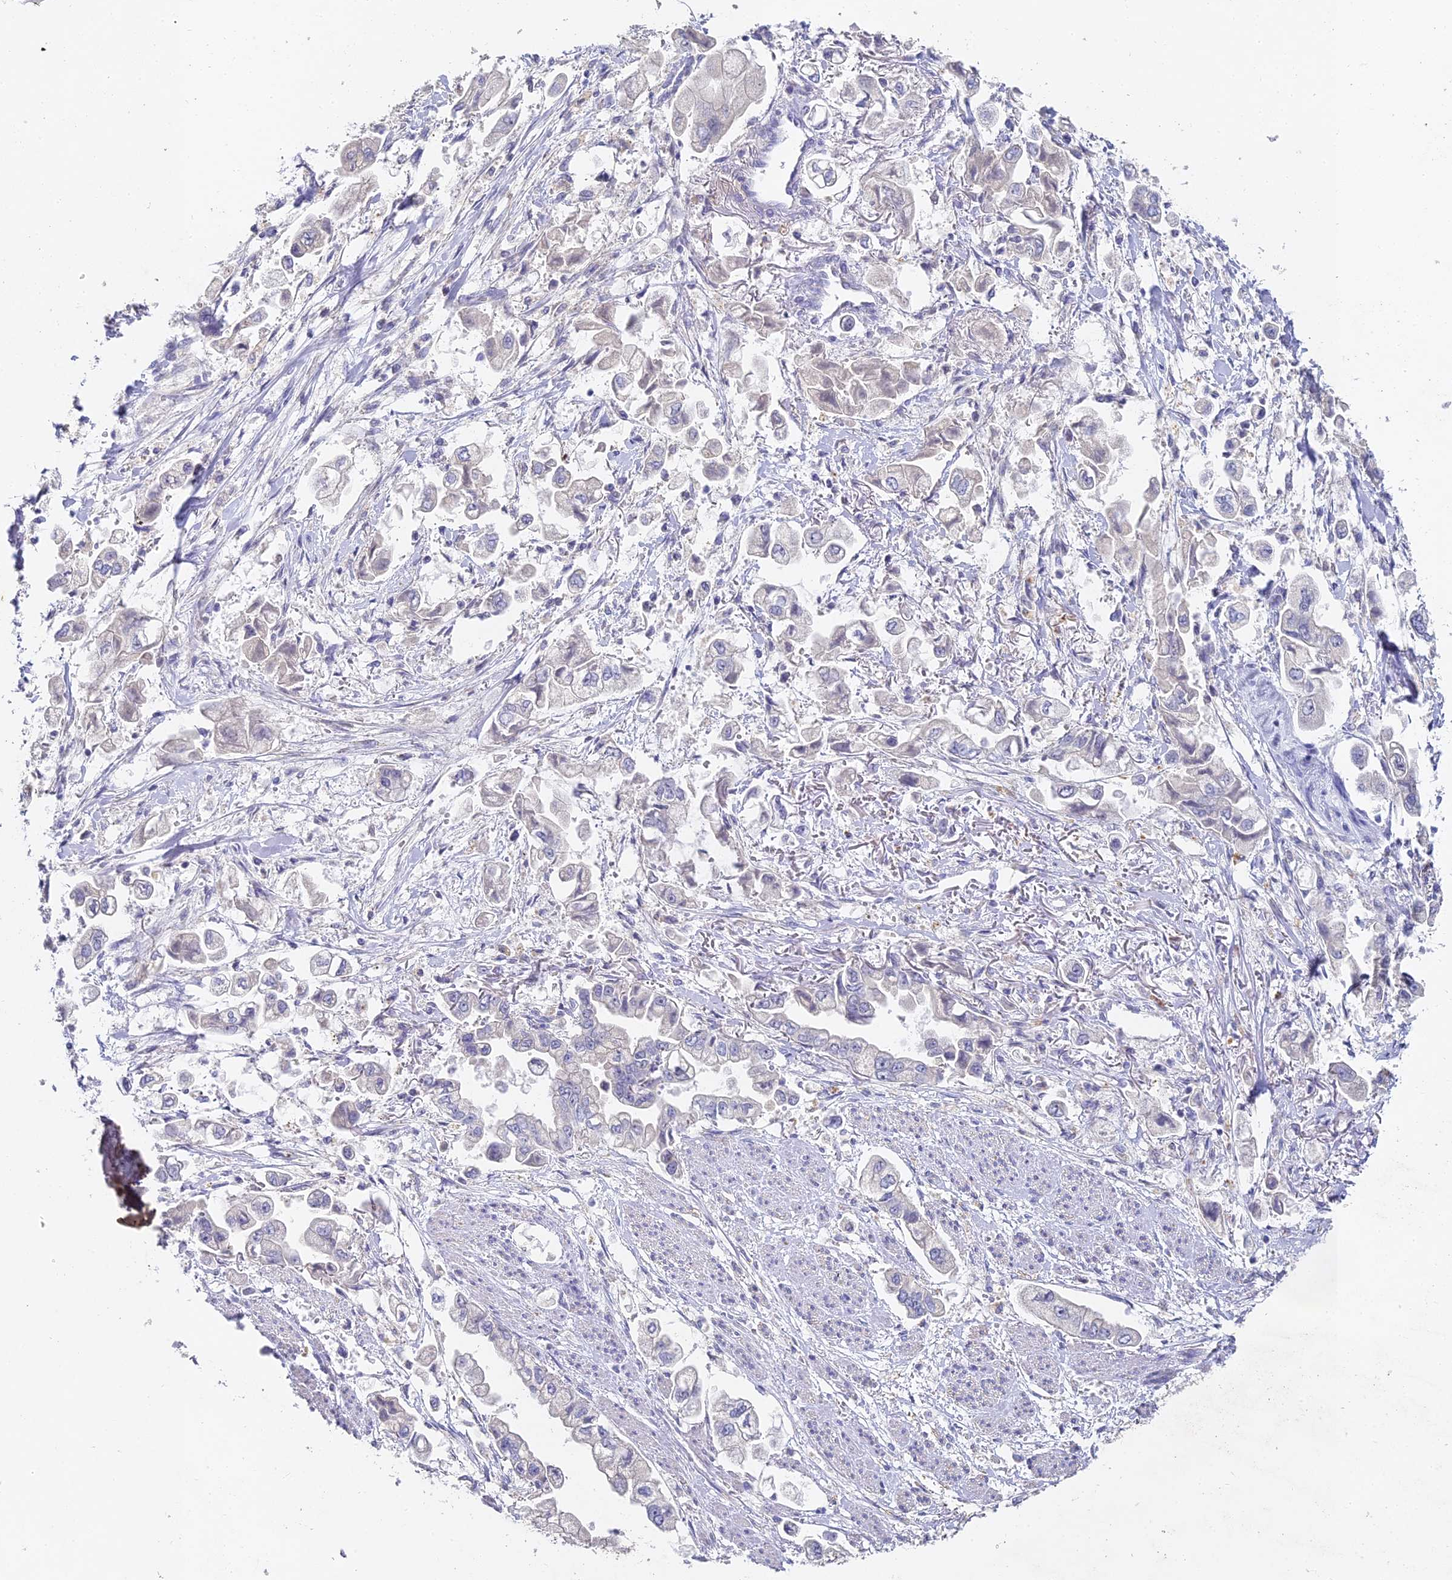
{"staining": {"intensity": "negative", "quantity": "none", "location": "none"}, "tissue": "stomach cancer", "cell_type": "Tumor cells", "image_type": "cancer", "snomed": [{"axis": "morphology", "description": "Adenocarcinoma, NOS"}, {"axis": "topography", "description": "Stomach"}], "caption": "IHC micrograph of neoplastic tissue: human adenocarcinoma (stomach) stained with DAB shows no significant protein staining in tumor cells.", "gene": "DONSON", "patient": {"sex": "male", "age": 62}}